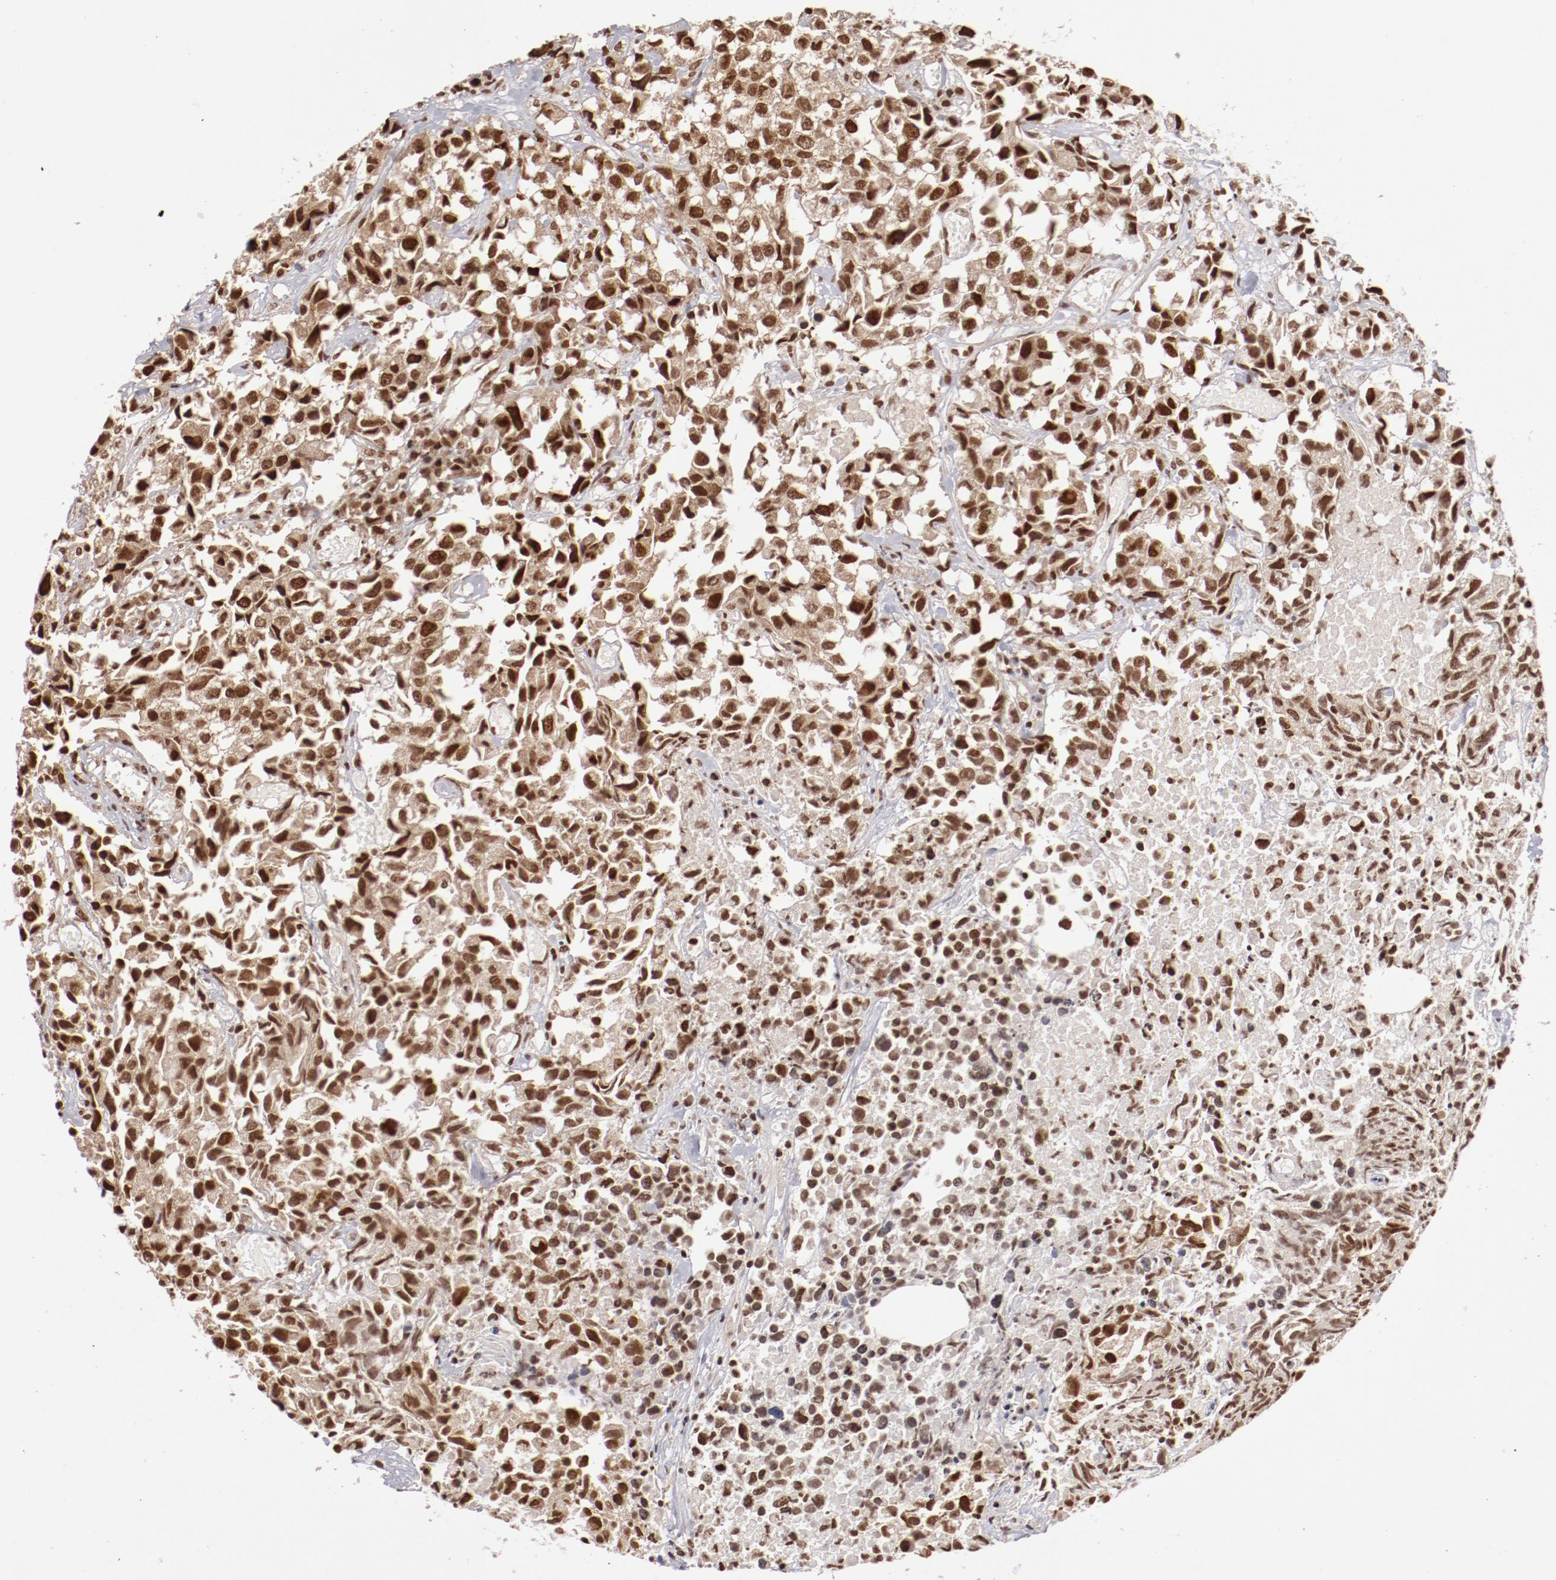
{"staining": {"intensity": "moderate", "quantity": ">75%", "location": "nuclear"}, "tissue": "urothelial cancer", "cell_type": "Tumor cells", "image_type": "cancer", "snomed": [{"axis": "morphology", "description": "Urothelial carcinoma, High grade"}, {"axis": "topography", "description": "Urinary bladder"}], "caption": "The image reveals staining of urothelial cancer, revealing moderate nuclear protein positivity (brown color) within tumor cells.", "gene": "ABL2", "patient": {"sex": "female", "age": 75}}